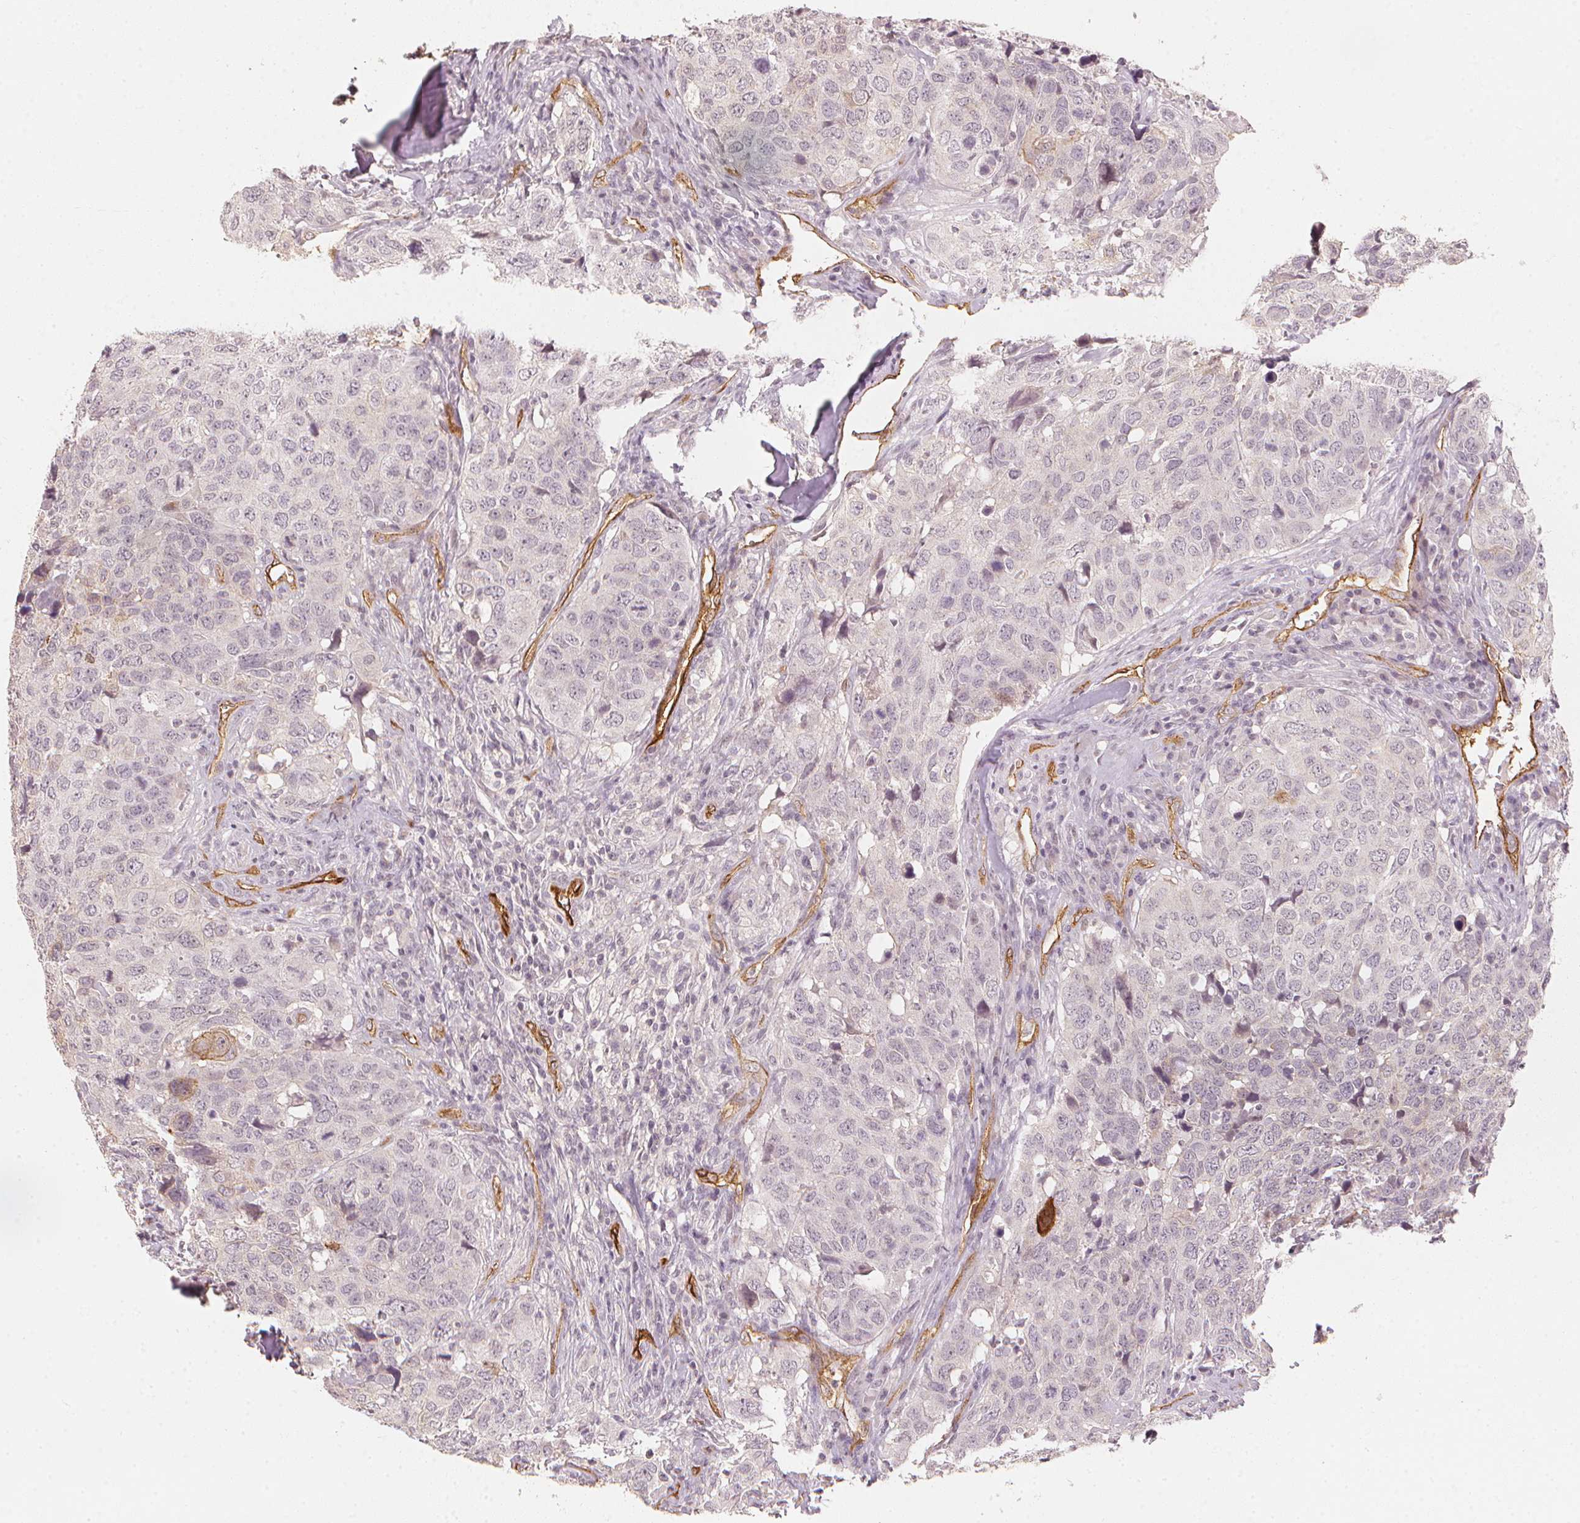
{"staining": {"intensity": "moderate", "quantity": "<25%", "location": "cytoplasmic/membranous"}, "tissue": "head and neck cancer", "cell_type": "Tumor cells", "image_type": "cancer", "snomed": [{"axis": "morphology", "description": "Normal tissue, NOS"}, {"axis": "morphology", "description": "Squamous cell carcinoma, NOS"}, {"axis": "topography", "description": "Skeletal muscle"}, {"axis": "topography", "description": "Vascular tissue"}, {"axis": "topography", "description": "Peripheral nerve tissue"}, {"axis": "topography", "description": "Head-Neck"}], "caption": "Head and neck cancer was stained to show a protein in brown. There is low levels of moderate cytoplasmic/membranous positivity in about <25% of tumor cells.", "gene": "CIB1", "patient": {"sex": "male", "age": 66}}